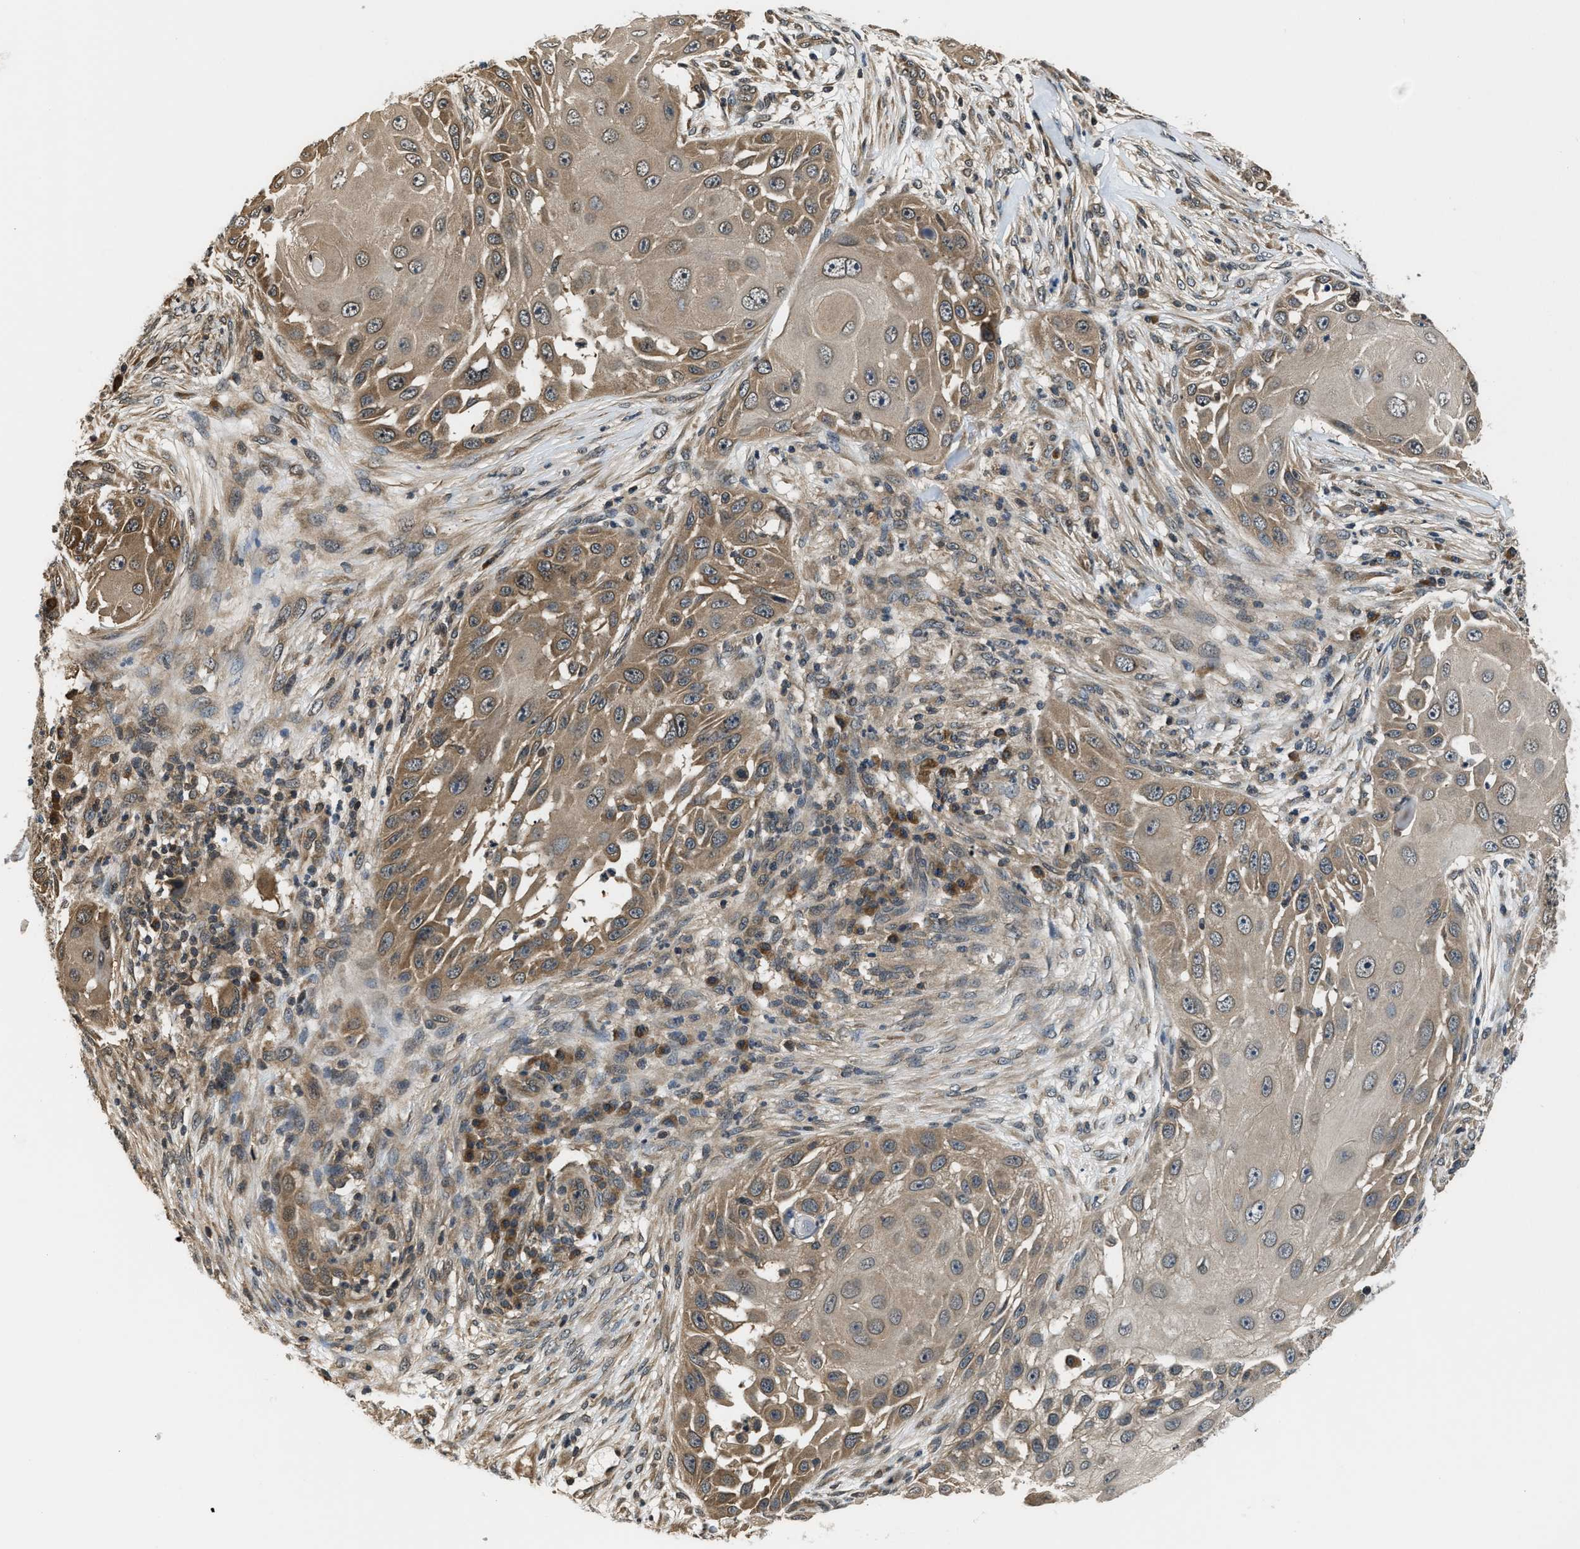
{"staining": {"intensity": "moderate", "quantity": ">75%", "location": "cytoplasmic/membranous"}, "tissue": "skin cancer", "cell_type": "Tumor cells", "image_type": "cancer", "snomed": [{"axis": "morphology", "description": "Squamous cell carcinoma, NOS"}, {"axis": "topography", "description": "Skin"}], "caption": "Tumor cells display moderate cytoplasmic/membranous positivity in approximately >75% of cells in skin cancer.", "gene": "RAB29", "patient": {"sex": "female", "age": 44}}